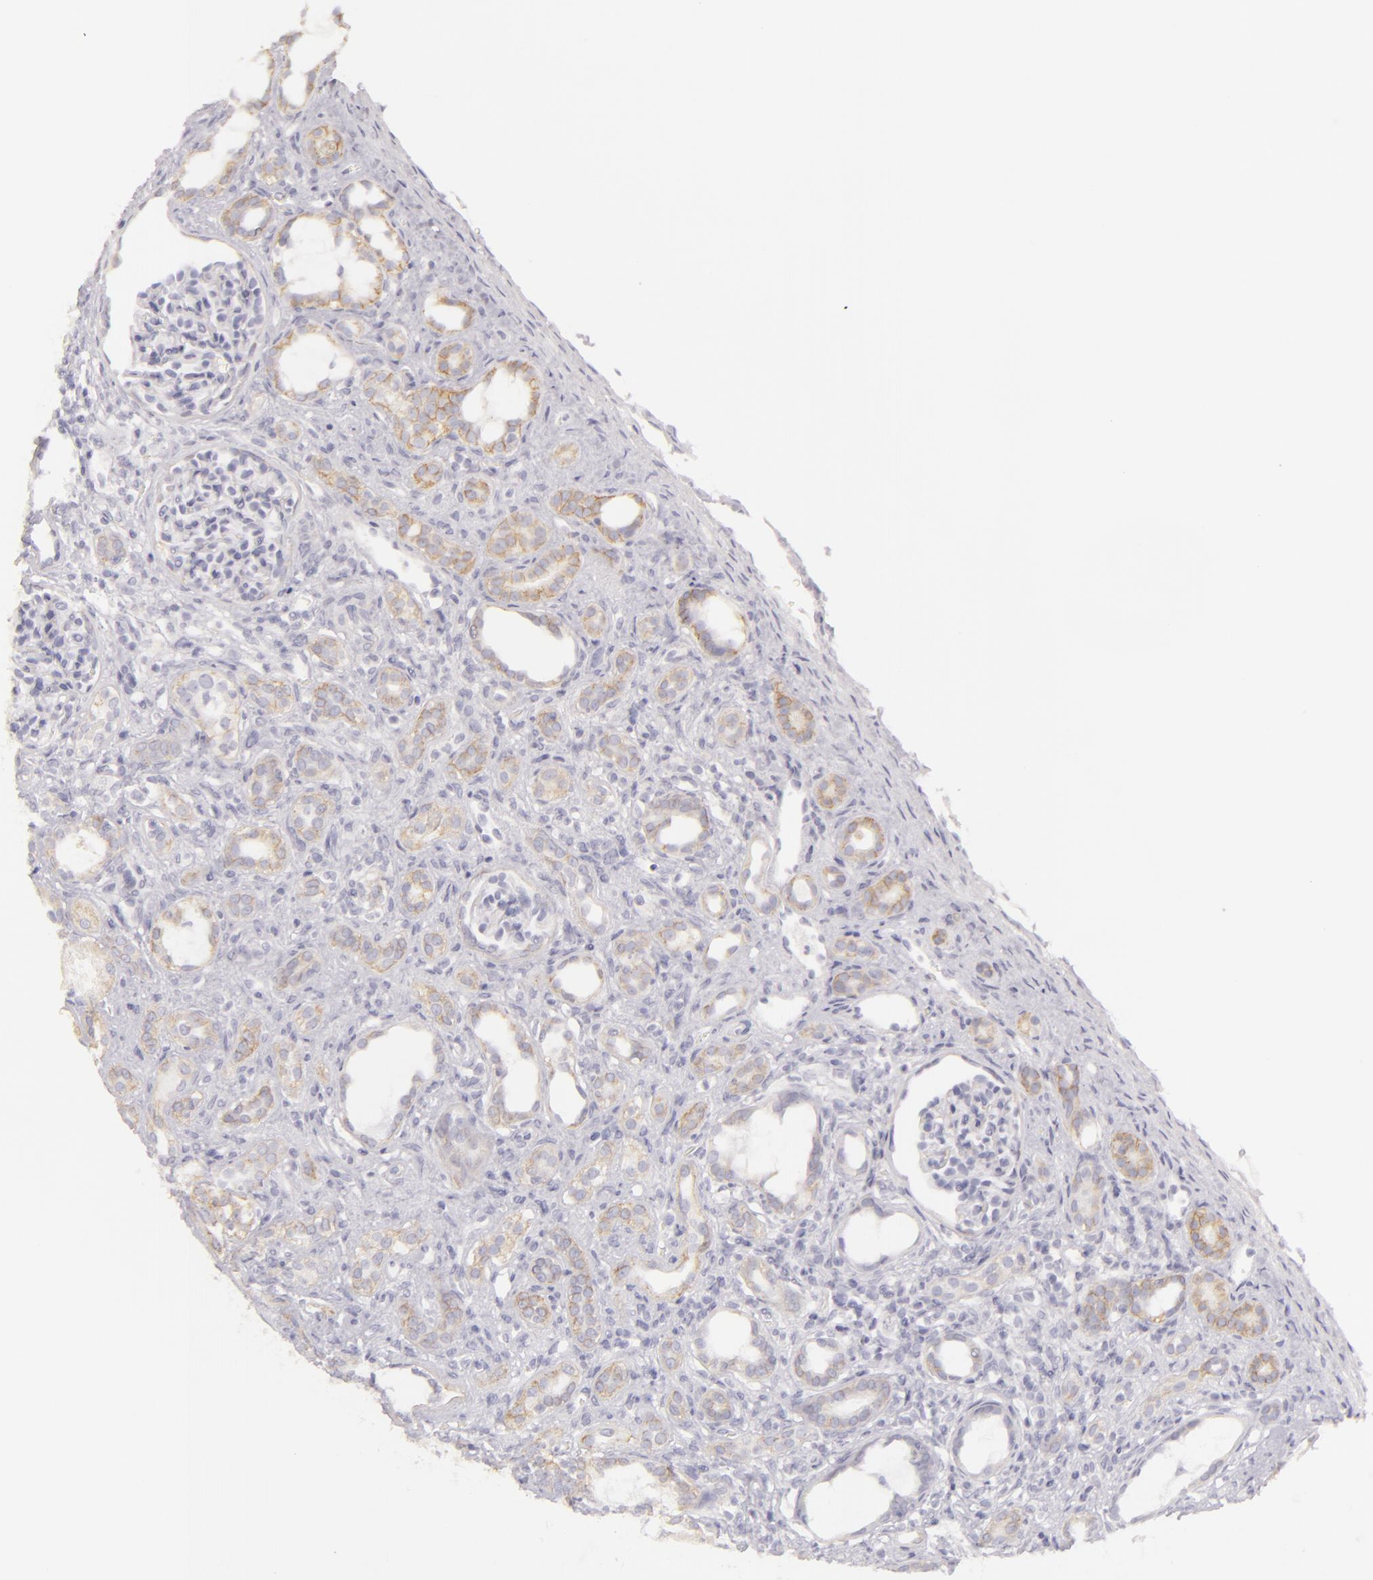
{"staining": {"intensity": "weak", "quantity": "25%-75%", "location": "cytoplasmic/membranous"}, "tissue": "kidney", "cell_type": "Cells in glomeruli", "image_type": "normal", "snomed": [{"axis": "morphology", "description": "Normal tissue, NOS"}, {"axis": "topography", "description": "Kidney"}], "caption": "Kidney stained with immunohistochemistry (IHC) exhibits weak cytoplasmic/membranous expression in about 25%-75% of cells in glomeruli.", "gene": "DLG4", "patient": {"sex": "male", "age": 7}}